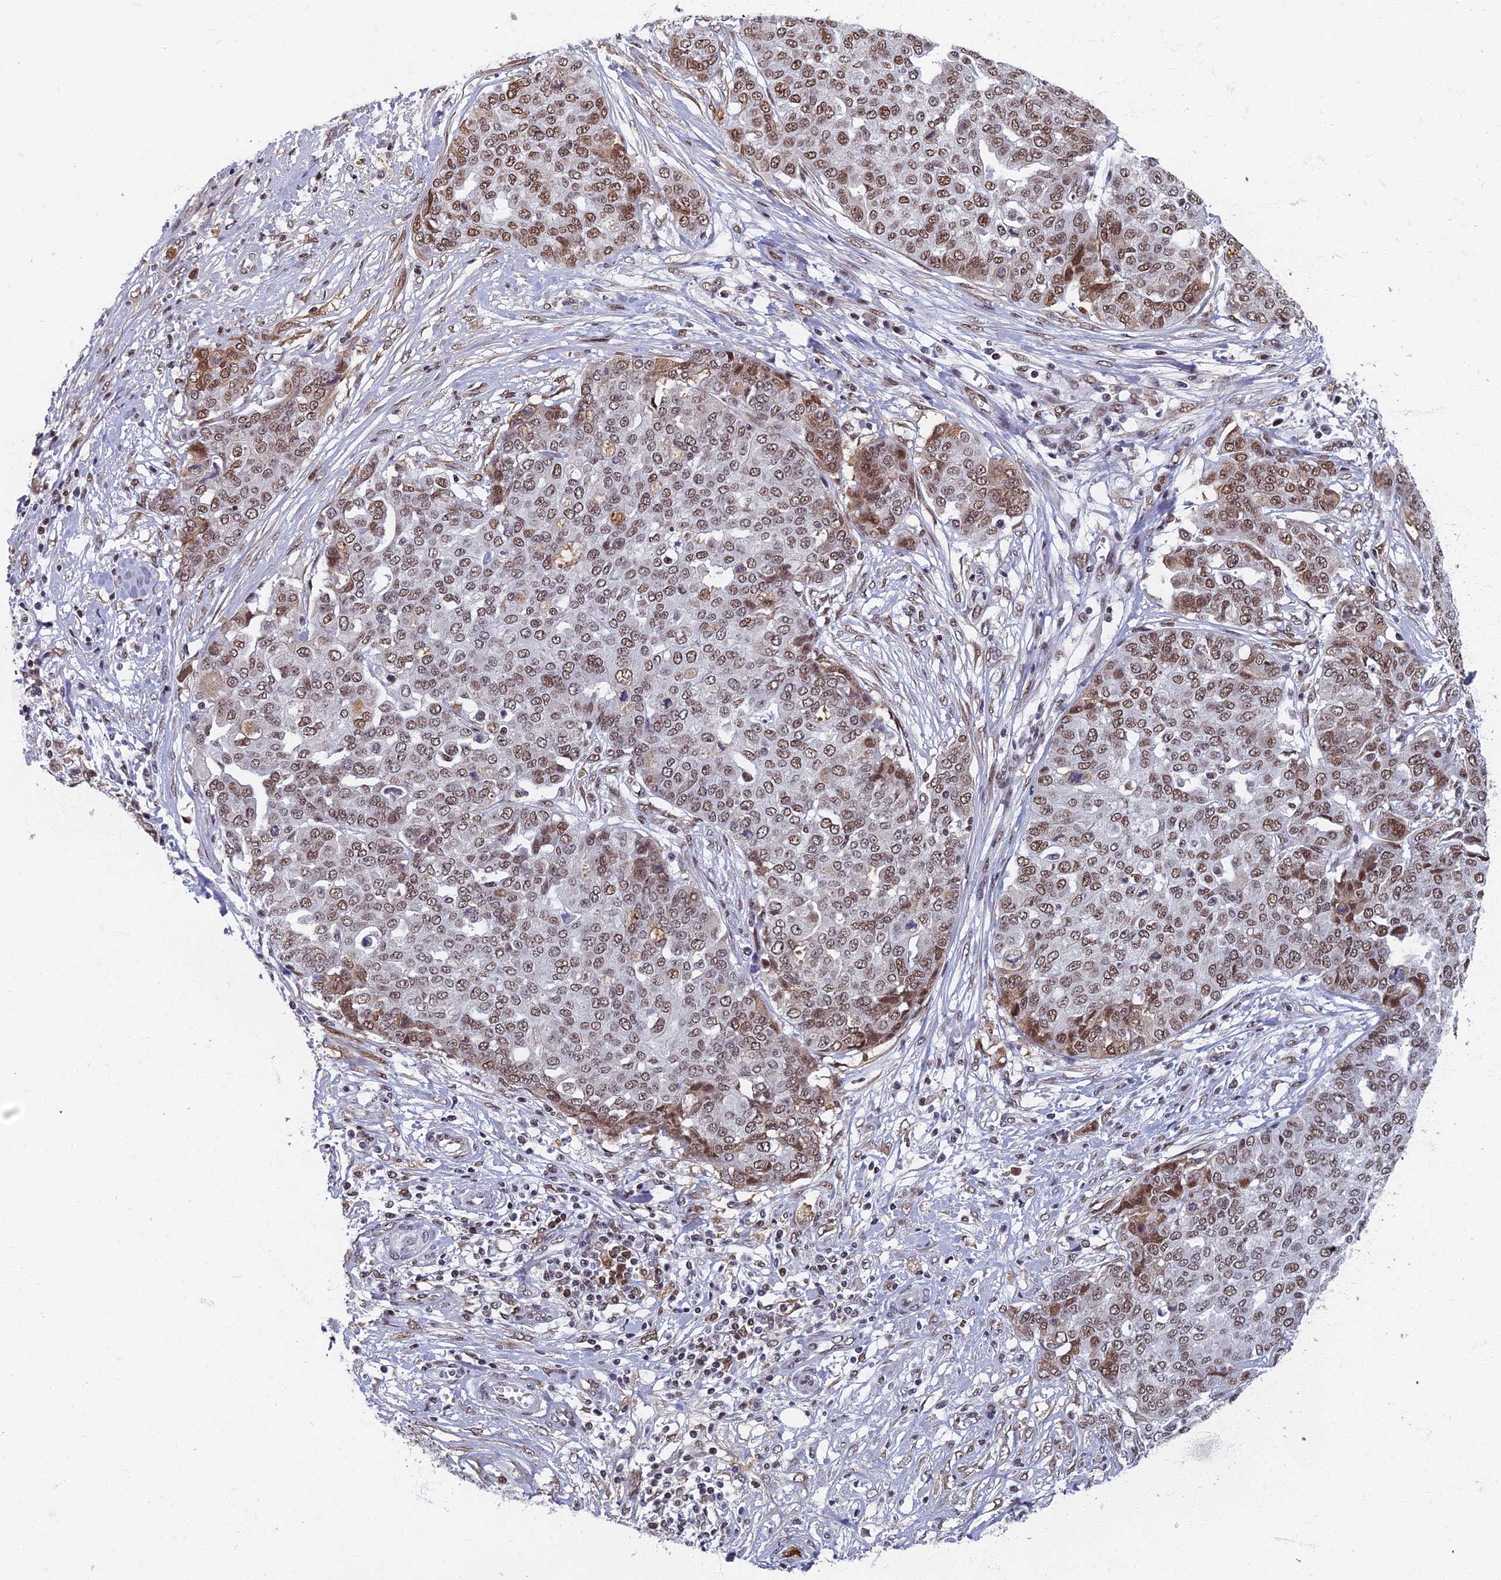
{"staining": {"intensity": "moderate", "quantity": ">75%", "location": "nuclear"}, "tissue": "ovarian cancer", "cell_type": "Tumor cells", "image_type": "cancer", "snomed": [{"axis": "morphology", "description": "Cystadenocarcinoma, serous, NOS"}, {"axis": "topography", "description": "Soft tissue"}, {"axis": "topography", "description": "Ovary"}], "caption": "A brown stain labels moderate nuclear positivity of a protein in ovarian serous cystadenocarcinoma tumor cells.", "gene": "TAF13", "patient": {"sex": "female", "age": 57}}